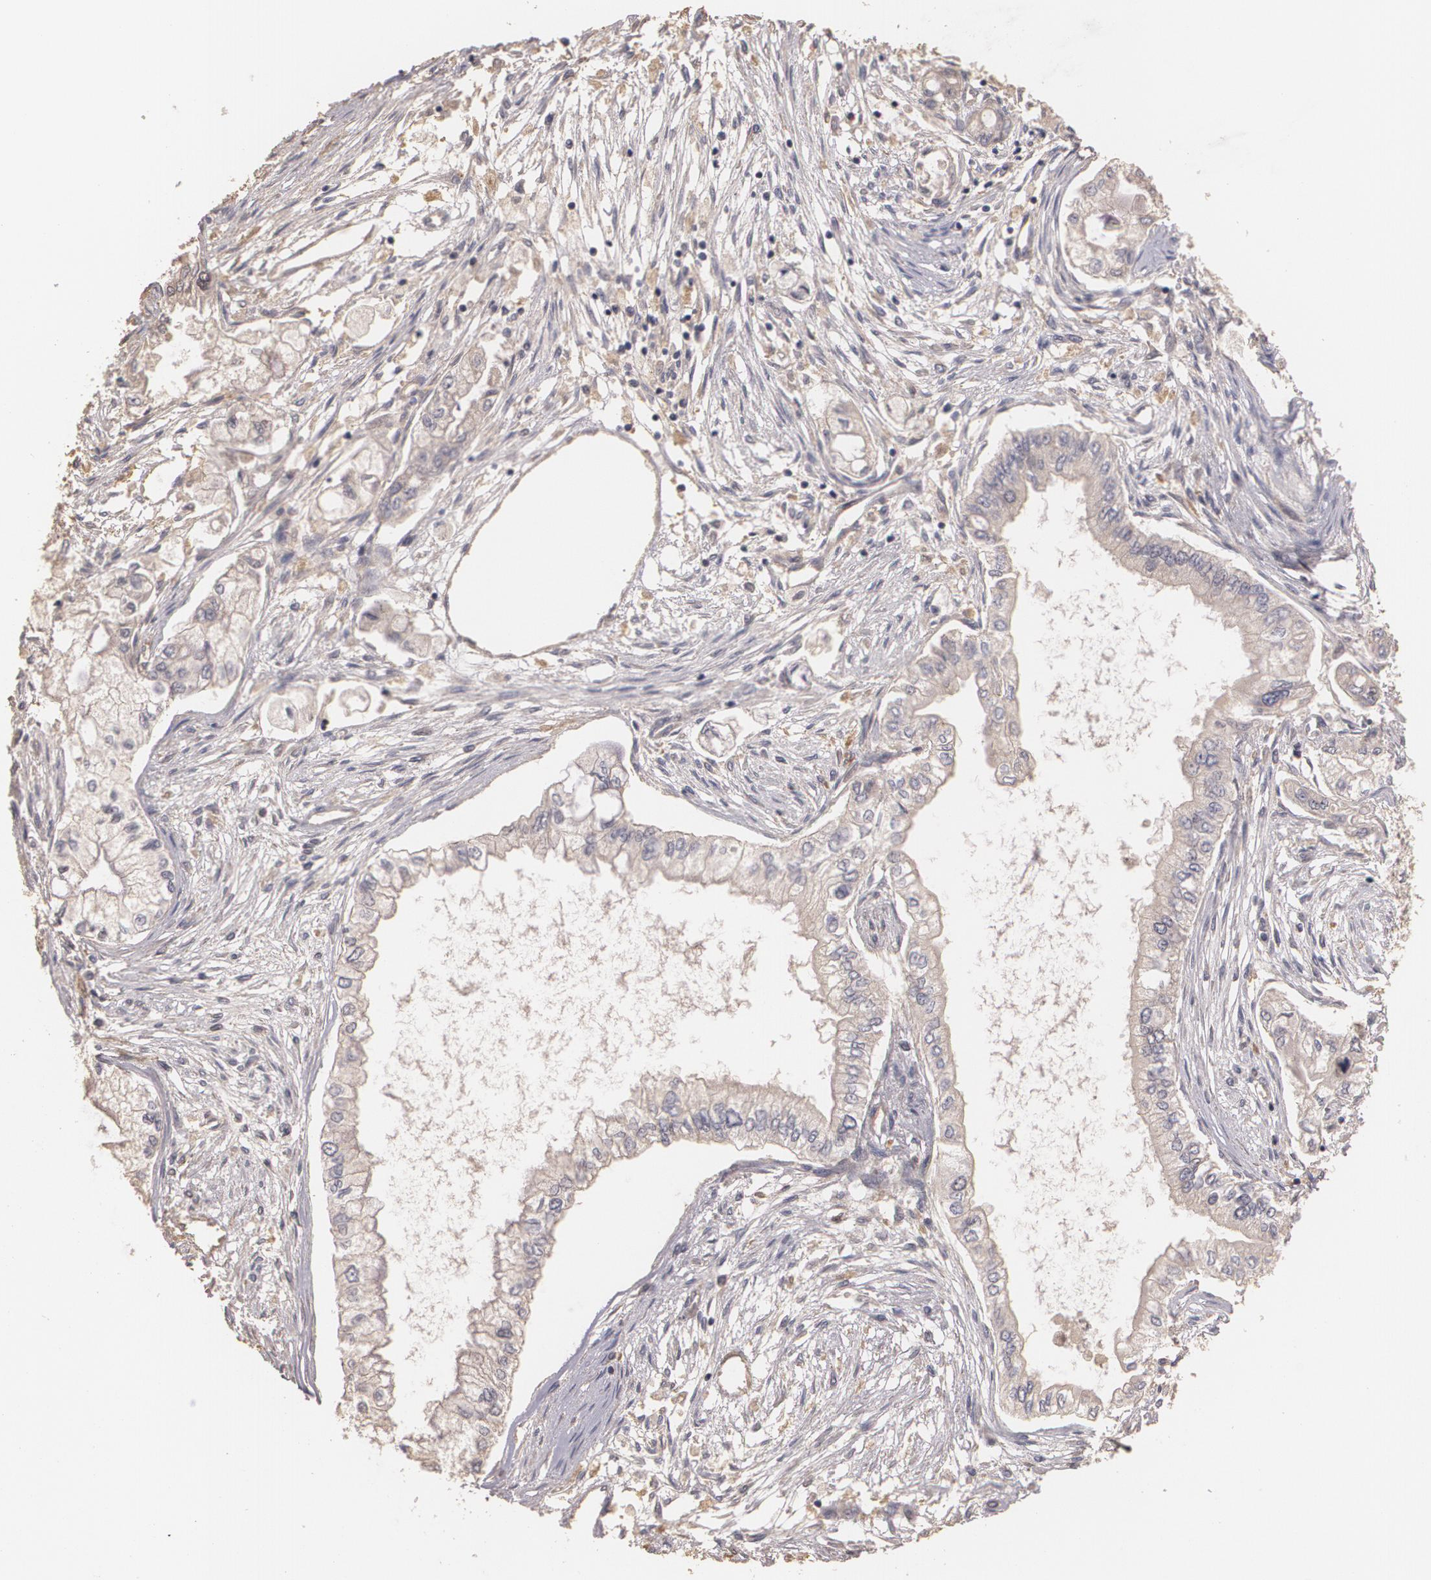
{"staining": {"intensity": "weak", "quantity": "25%-75%", "location": "cytoplasmic/membranous"}, "tissue": "pancreatic cancer", "cell_type": "Tumor cells", "image_type": "cancer", "snomed": [{"axis": "morphology", "description": "Adenocarcinoma, NOS"}, {"axis": "topography", "description": "Pancreas"}], "caption": "Brown immunohistochemical staining in human adenocarcinoma (pancreatic) exhibits weak cytoplasmic/membranous staining in approximately 25%-75% of tumor cells.", "gene": "BRCA1", "patient": {"sex": "male", "age": 79}}